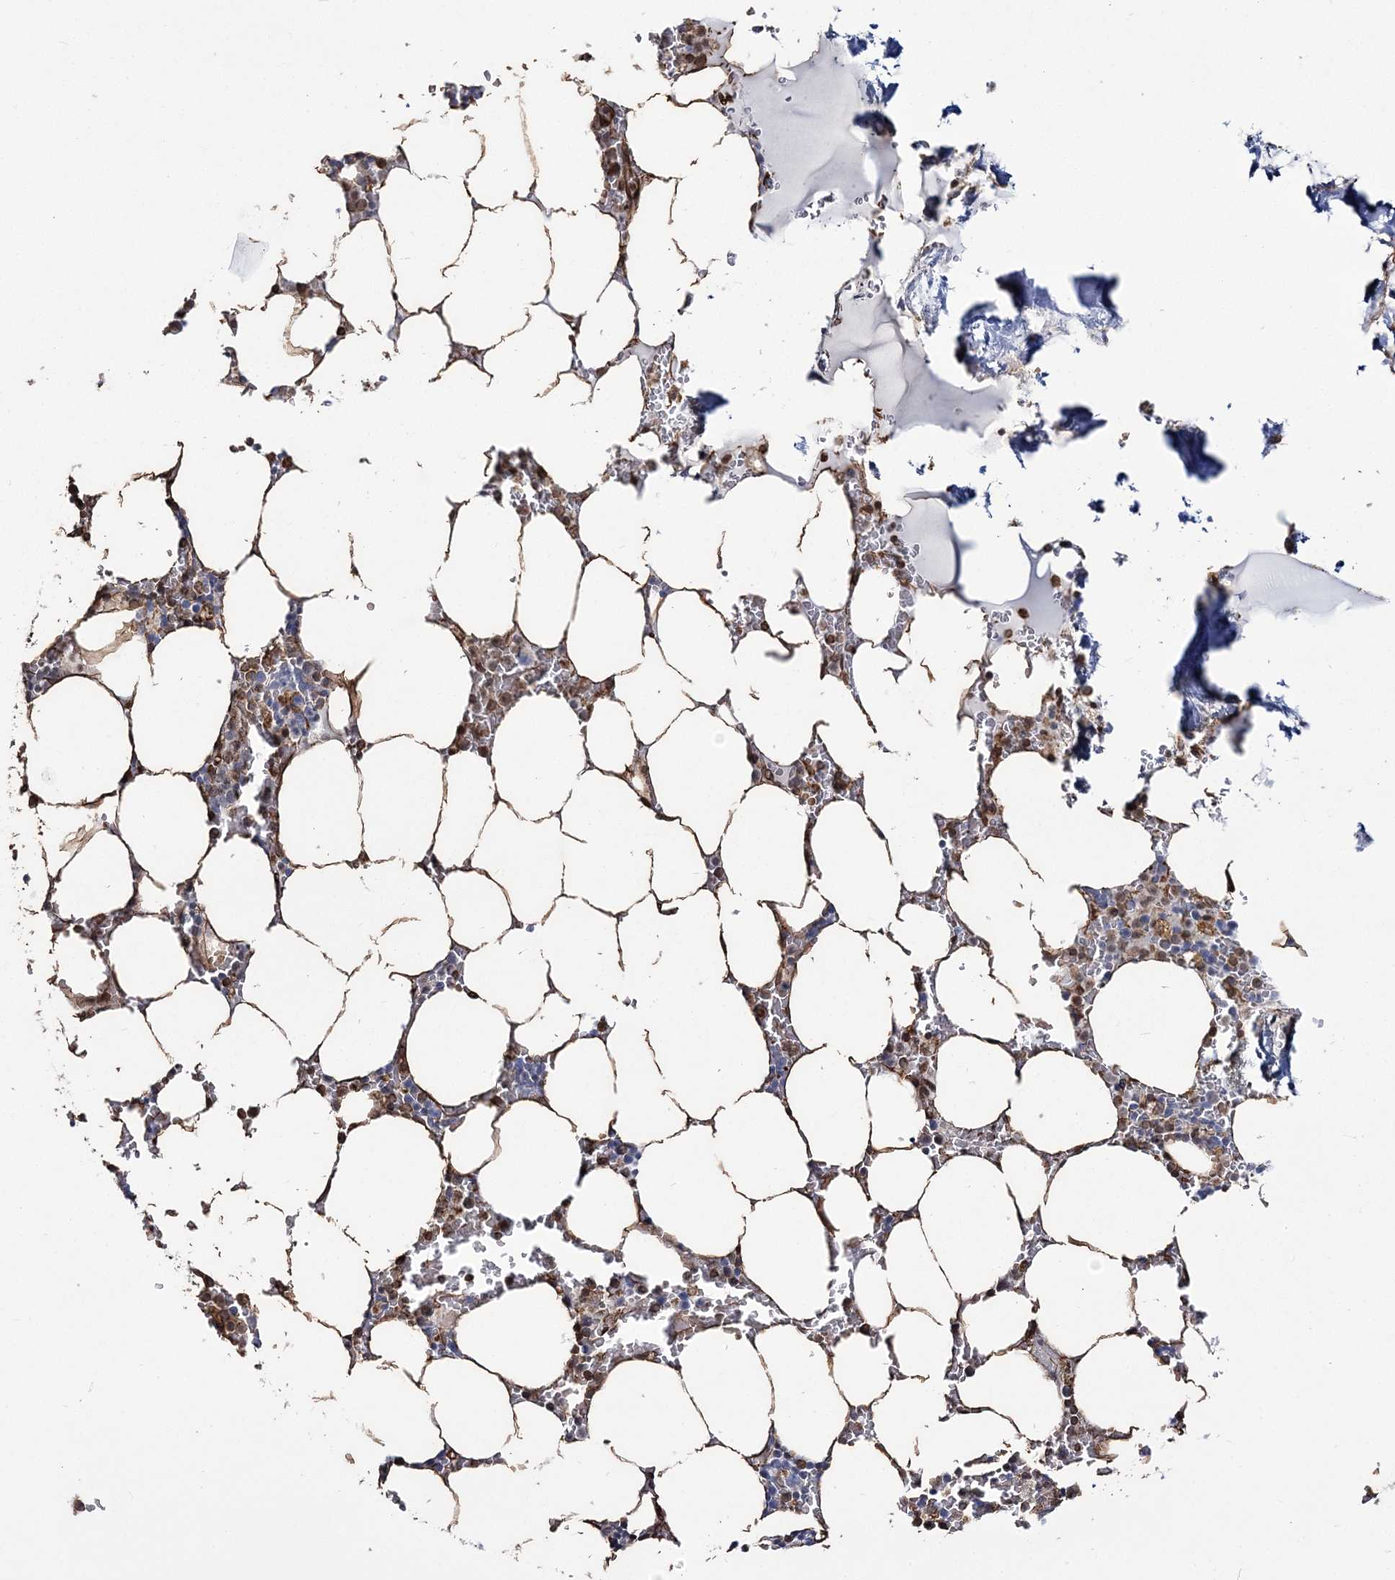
{"staining": {"intensity": "moderate", "quantity": "25%-75%", "location": "cytoplasmic/membranous,nuclear"}, "tissue": "bone marrow", "cell_type": "Hematopoietic cells", "image_type": "normal", "snomed": [{"axis": "morphology", "description": "Normal tissue, NOS"}, {"axis": "topography", "description": "Bone marrow"}], "caption": "Protein expression analysis of normal bone marrow displays moderate cytoplasmic/membranous,nuclear positivity in about 25%-75% of hematopoietic cells.", "gene": "ATP11B", "patient": {"sex": "male", "age": 70}}